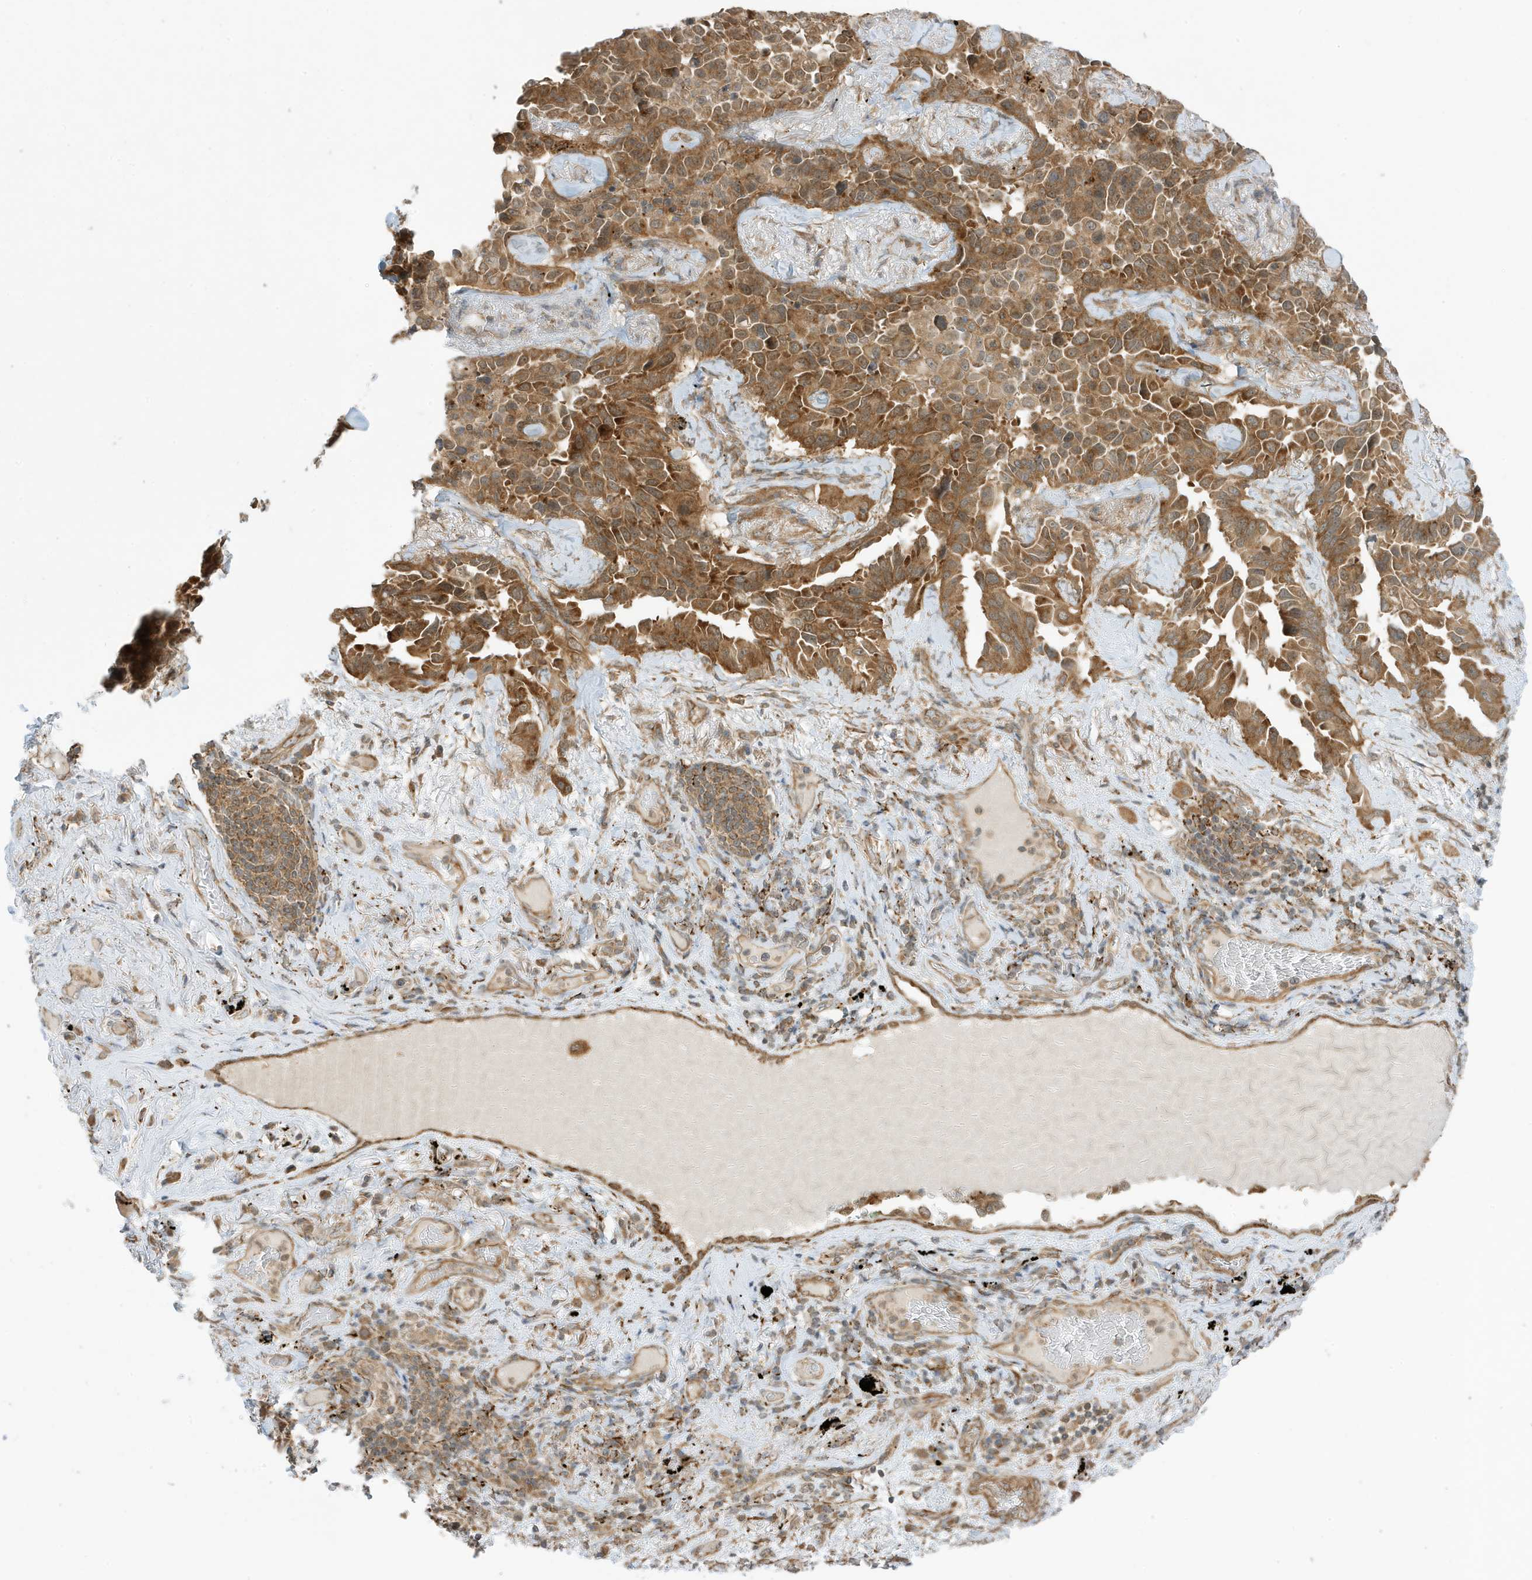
{"staining": {"intensity": "moderate", "quantity": ">75%", "location": "cytoplasmic/membranous"}, "tissue": "lung cancer", "cell_type": "Tumor cells", "image_type": "cancer", "snomed": [{"axis": "morphology", "description": "Adenocarcinoma, NOS"}, {"axis": "topography", "description": "Lung"}], "caption": "This micrograph displays IHC staining of human lung cancer (adenocarcinoma), with medium moderate cytoplasmic/membranous staining in about >75% of tumor cells.", "gene": "DHX36", "patient": {"sex": "female", "age": 67}}